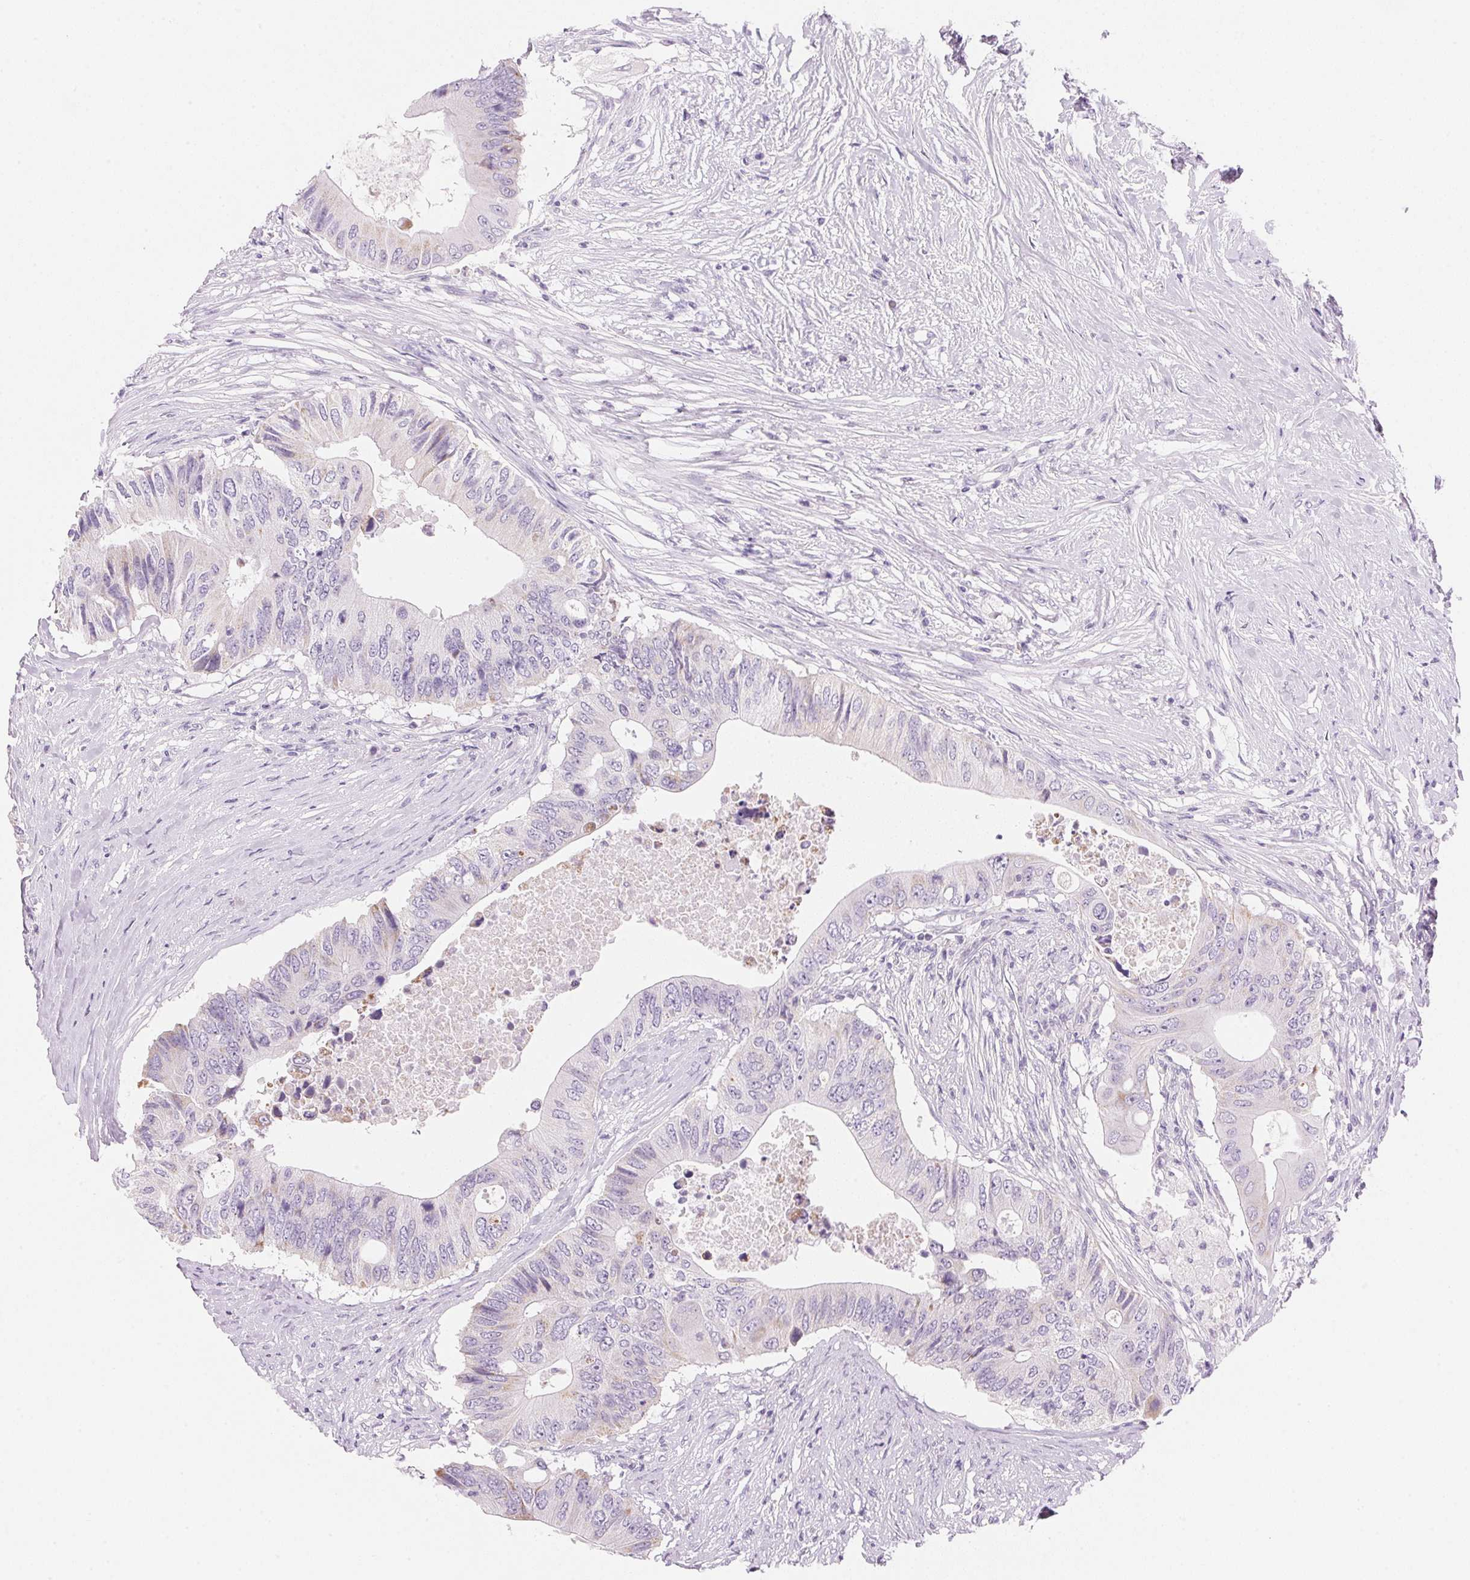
{"staining": {"intensity": "negative", "quantity": "none", "location": "none"}, "tissue": "colorectal cancer", "cell_type": "Tumor cells", "image_type": "cancer", "snomed": [{"axis": "morphology", "description": "Adenocarcinoma, NOS"}, {"axis": "topography", "description": "Colon"}], "caption": "Colorectal adenocarcinoma was stained to show a protein in brown. There is no significant staining in tumor cells.", "gene": "CYP11B1", "patient": {"sex": "male", "age": 71}}